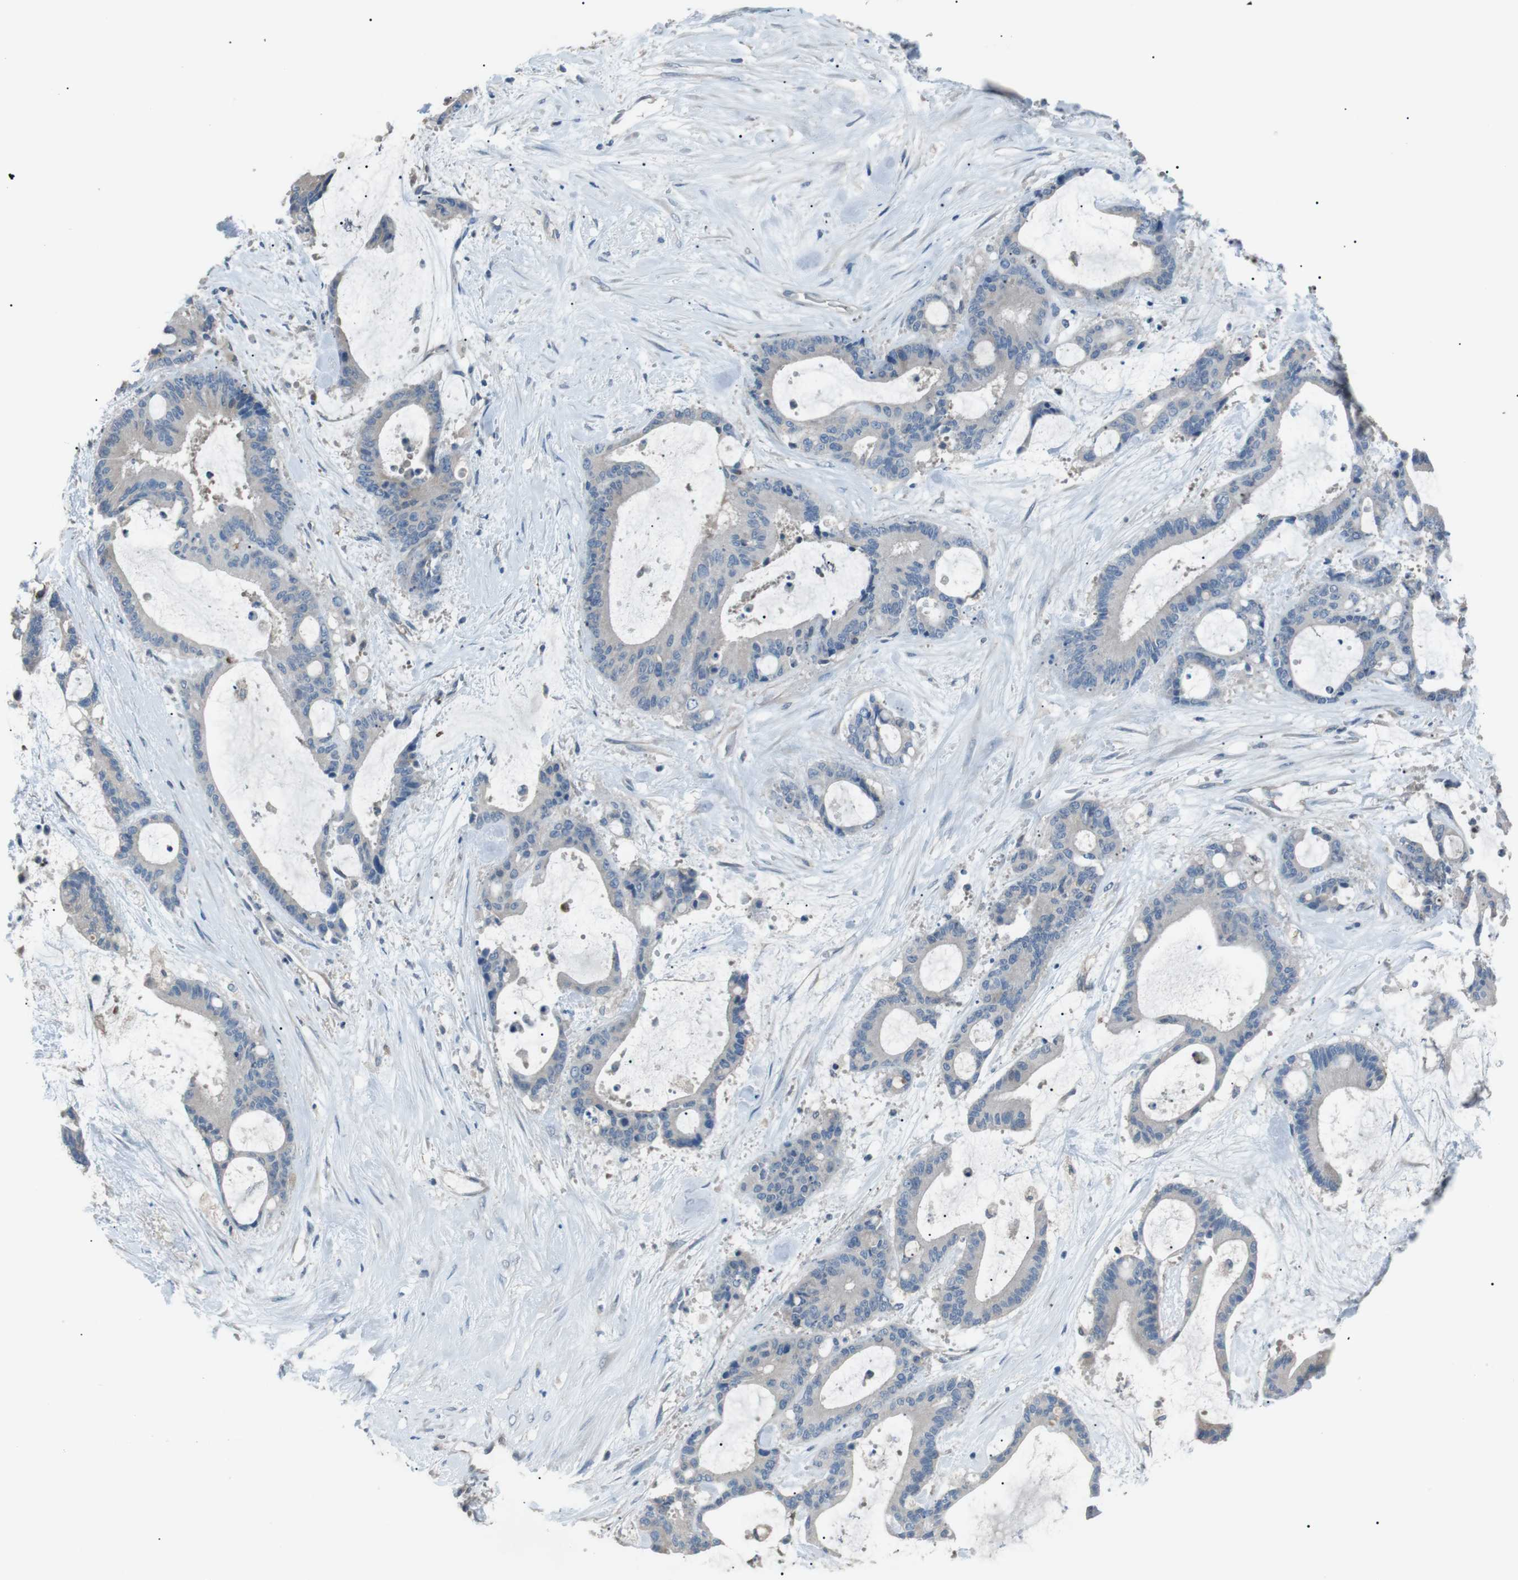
{"staining": {"intensity": "negative", "quantity": "none", "location": "none"}, "tissue": "liver cancer", "cell_type": "Tumor cells", "image_type": "cancer", "snomed": [{"axis": "morphology", "description": "Cholangiocarcinoma"}, {"axis": "topography", "description": "Liver"}], "caption": "An image of human cholangiocarcinoma (liver) is negative for staining in tumor cells. (Stains: DAB IHC with hematoxylin counter stain, Microscopy: brightfield microscopy at high magnification).", "gene": "CDH26", "patient": {"sex": "female", "age": 73}}